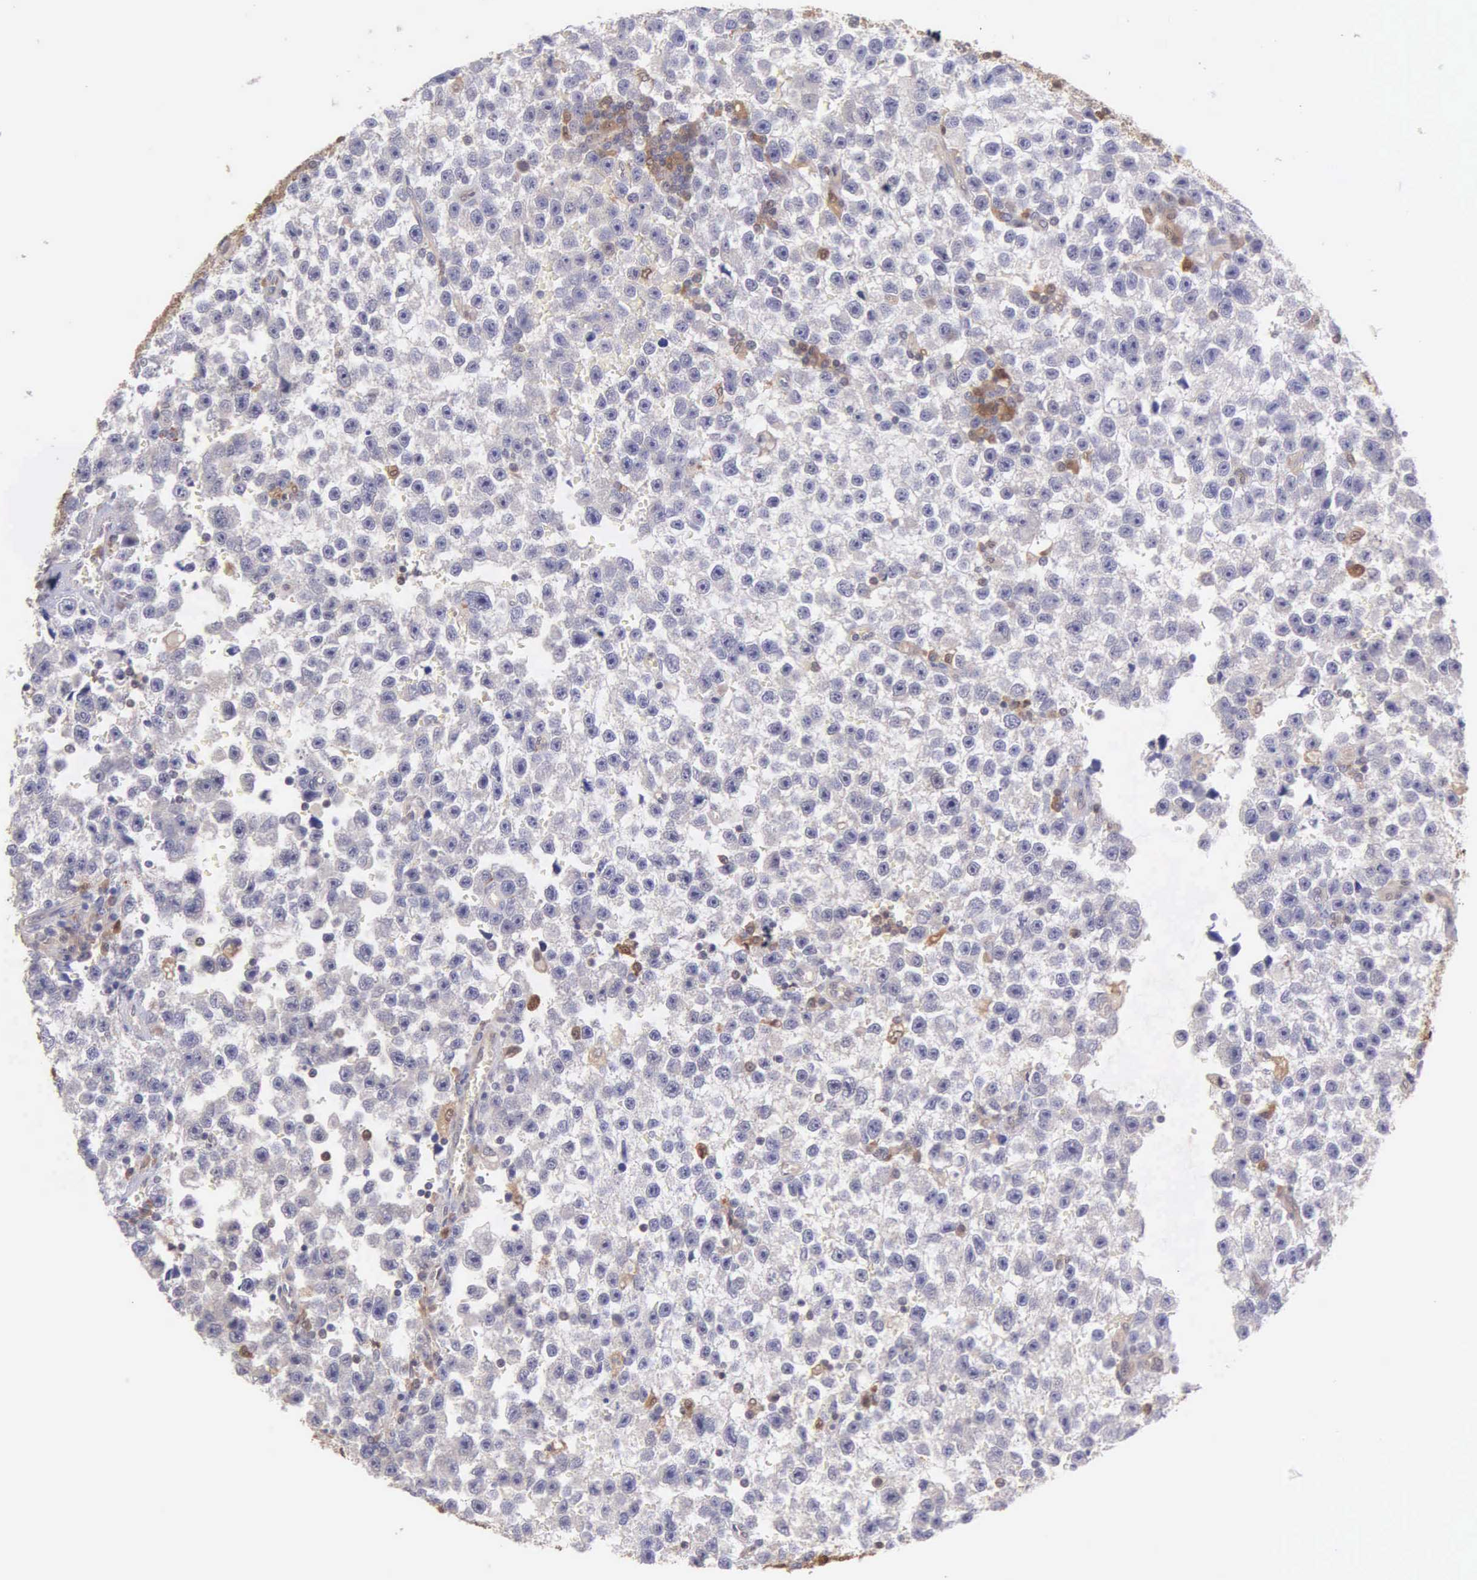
{"staining": {"intensity": "negative", "quantity": "none", "location": "none"}, "tissue": "testis cancer", "cell_type": "Tumor cells", "image_type": "cancer", "snomed": [{"axis": "morphology", "description": "Seminoma, NOS"}, {"axis": "topography", "description": "Testis"}], "caption": "Immunohistochemistry photomicrograph of neoplastic tissue: human testis cancer stained with DAB (3,3'-diaminobenzidine) reveals no significant protein expression in tumor cells.", "gene": "BID", "patient": {"sex": "male", "age": 33}}